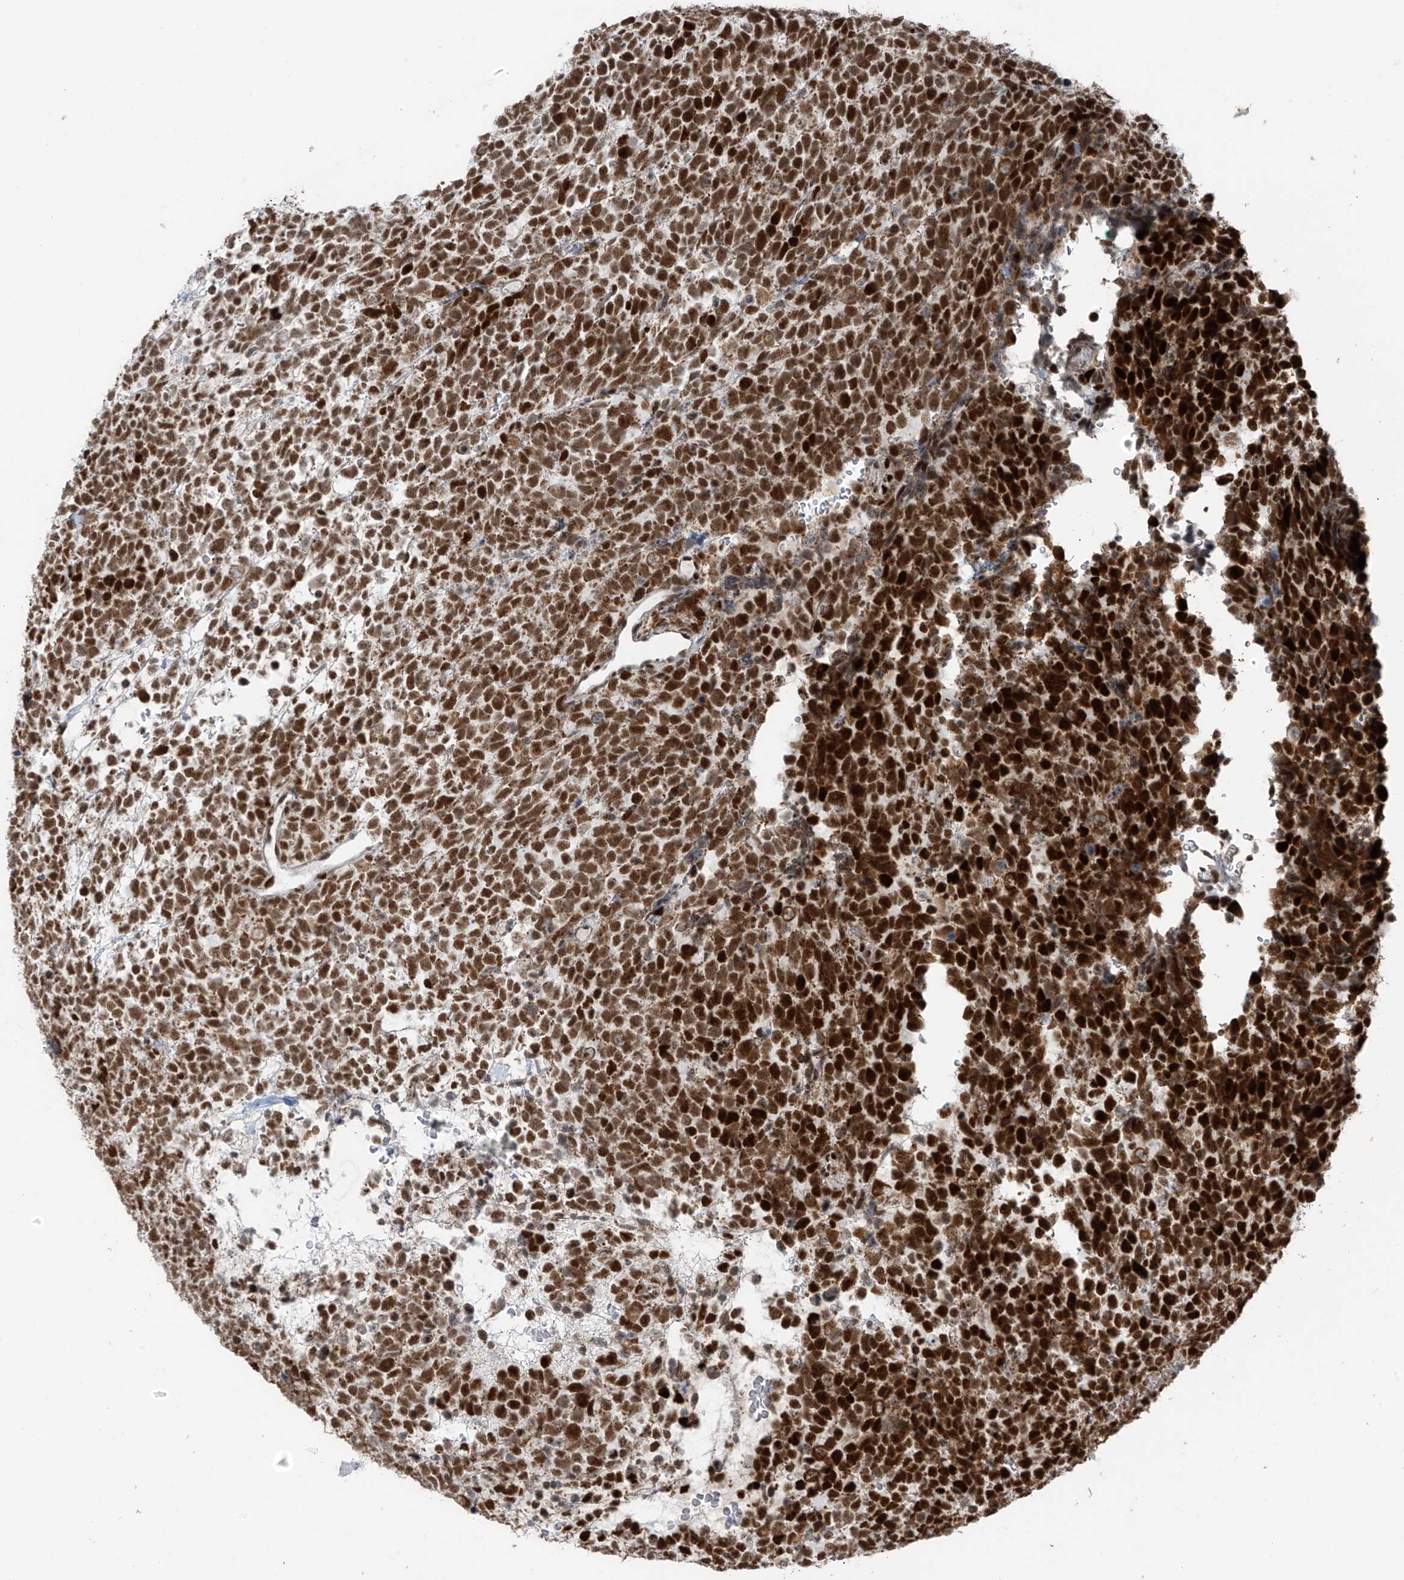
{"staining": {"intensity": "strong", "quantity": ">75%", "location": "nuclear"}, "tissue": "urothelial cancer", "cell_type": "Tumor cells", "image_type": "cancer", "snomed": [{"axis": "morphology", "description": "Urothelial carcinoma, High grade"}, {"axis": "topography", "description": "Urinary bladder"}], "caption": "Tumor cells exhibit high levels of strong nuclear positivity in about >75% of cells in human urothelial cancer.", "gene": "WRNIP1", "patient": {"sex": "female", "age": 82}}